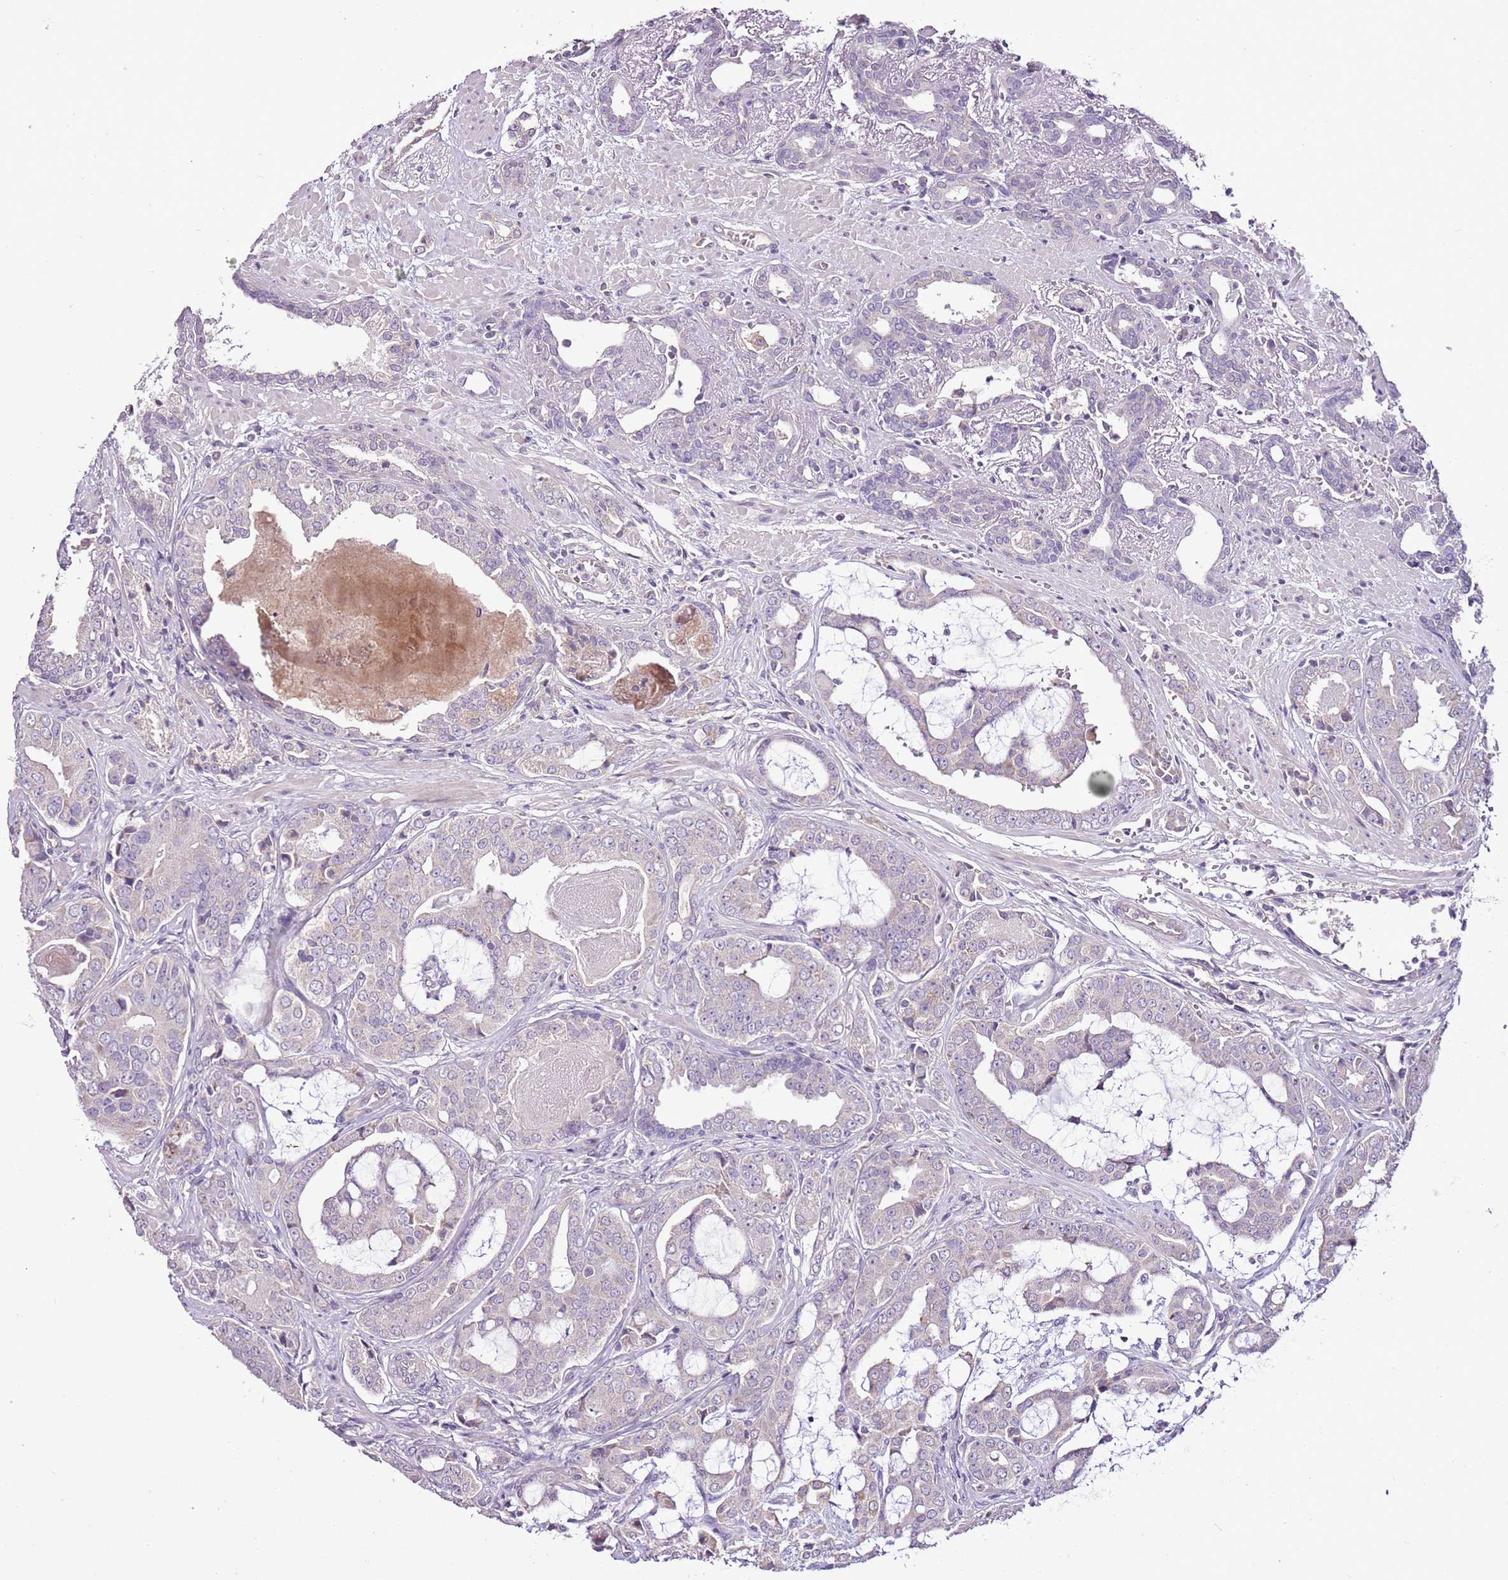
{"staining": {"intensity": "weak", "quantity": "<25%", "location": "cytoplasmic/membranous"}, "tissue": "prostate cancer", "cell_type": "Tumor cells", "image_type": "cancer", "snomed": [{"axis": "morphology", "description": "Adenocarcinoma, High grade"}, {"axis": "topography", "description": "Prostate"}], "caption": "Adenocarcinoma (high-grade) (prostate) was stained to show a protein in brown. There is no significant expression in tumor cells.", "gene": "CMKLR1", "patient": {"sex": "male", "age": 71}}